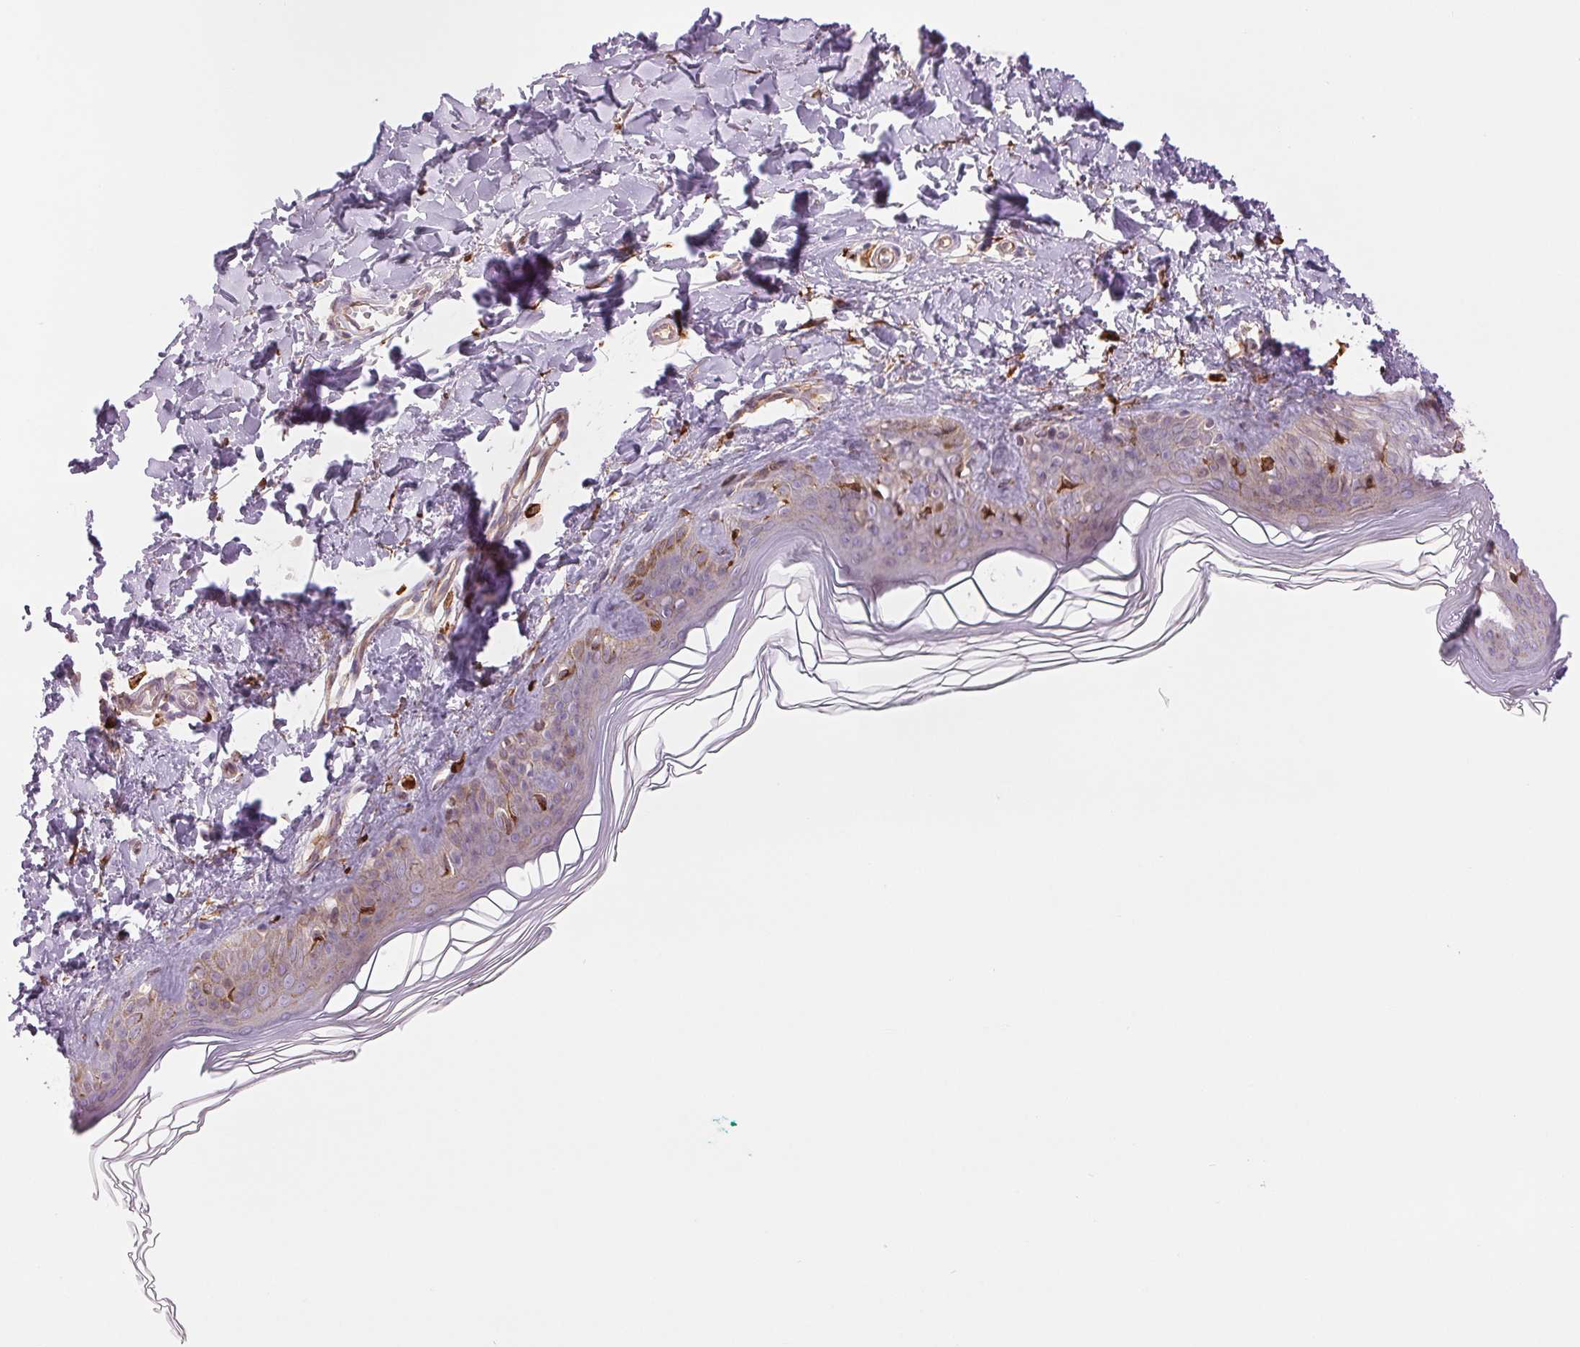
{"staining": {"intensity": "weak", "quantity": "25%-75%", "location": "cytoplasmic/membranous"}, "tissue": "skin", "cell_type": "Fibroblasts", "image_type": "normal", "snomed": [{"axis": "morphology", "description": "Normal tissue, NOS"}, {"axis": "topography", "description": "Skin"}, {"axis": "topography", "description": "Peripheral nerve tissue"}], "caption": "Immunohistochemistry image of benign skin: human skin stained using immunohistochemistry (IHC) shows low levels of weak protein expression localized specifically in the cytoplasmic/membranous of fibroblasts, appearing as a cytoplasmic/membranous brown color.", "gene": "METTL17", "patient": {"sex": "female", "age": 45}}